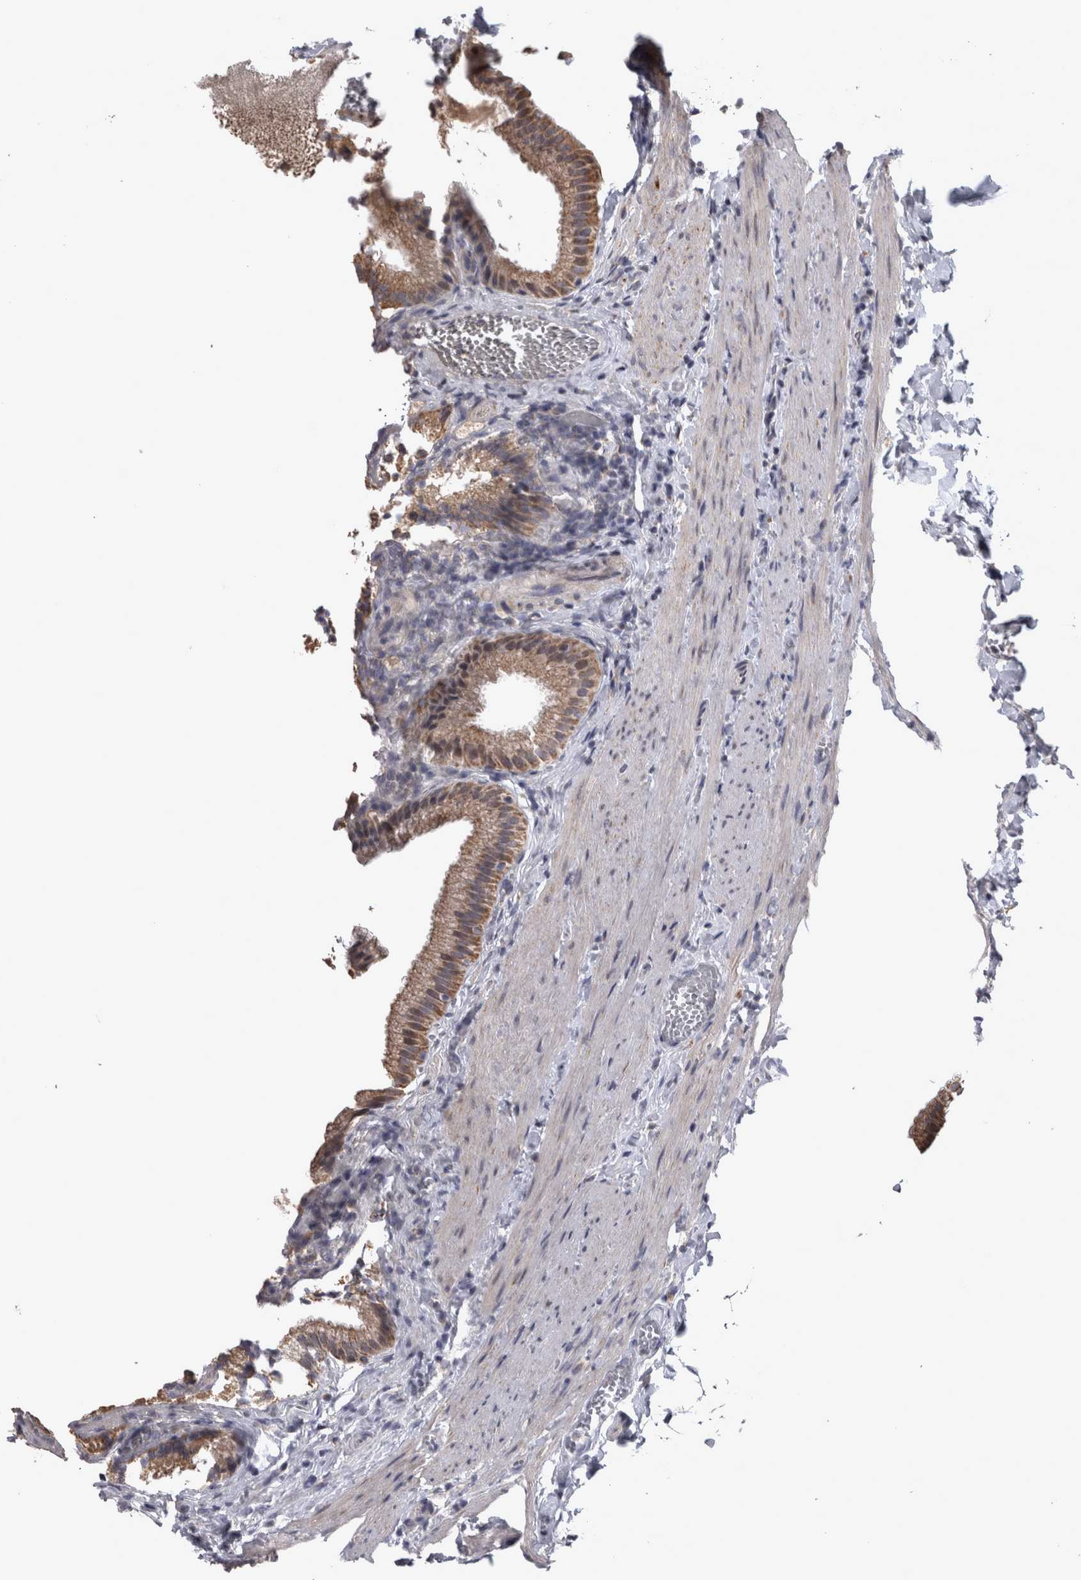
{"staining": {"intensity": "moderate", "quantity": ">75%", "location": "cytoplasmic/membranous"}, "tissue": "gallbladder", "cell_type": "Glandular cells", "image_type": "normal", "snomed": [{"axis": "morphology", "description": "Normal tissue, NOS"}, {"axis": "topography", "description": "Gallbladder"}], "caption": "Immunohistochemical staining of unremarkable gallbladder shows moderate cytoplasmic/membranous protein staining in about >75% of glandular cells.", "gene": "DBT", "patient": {"sex": "male", "age": 38}}